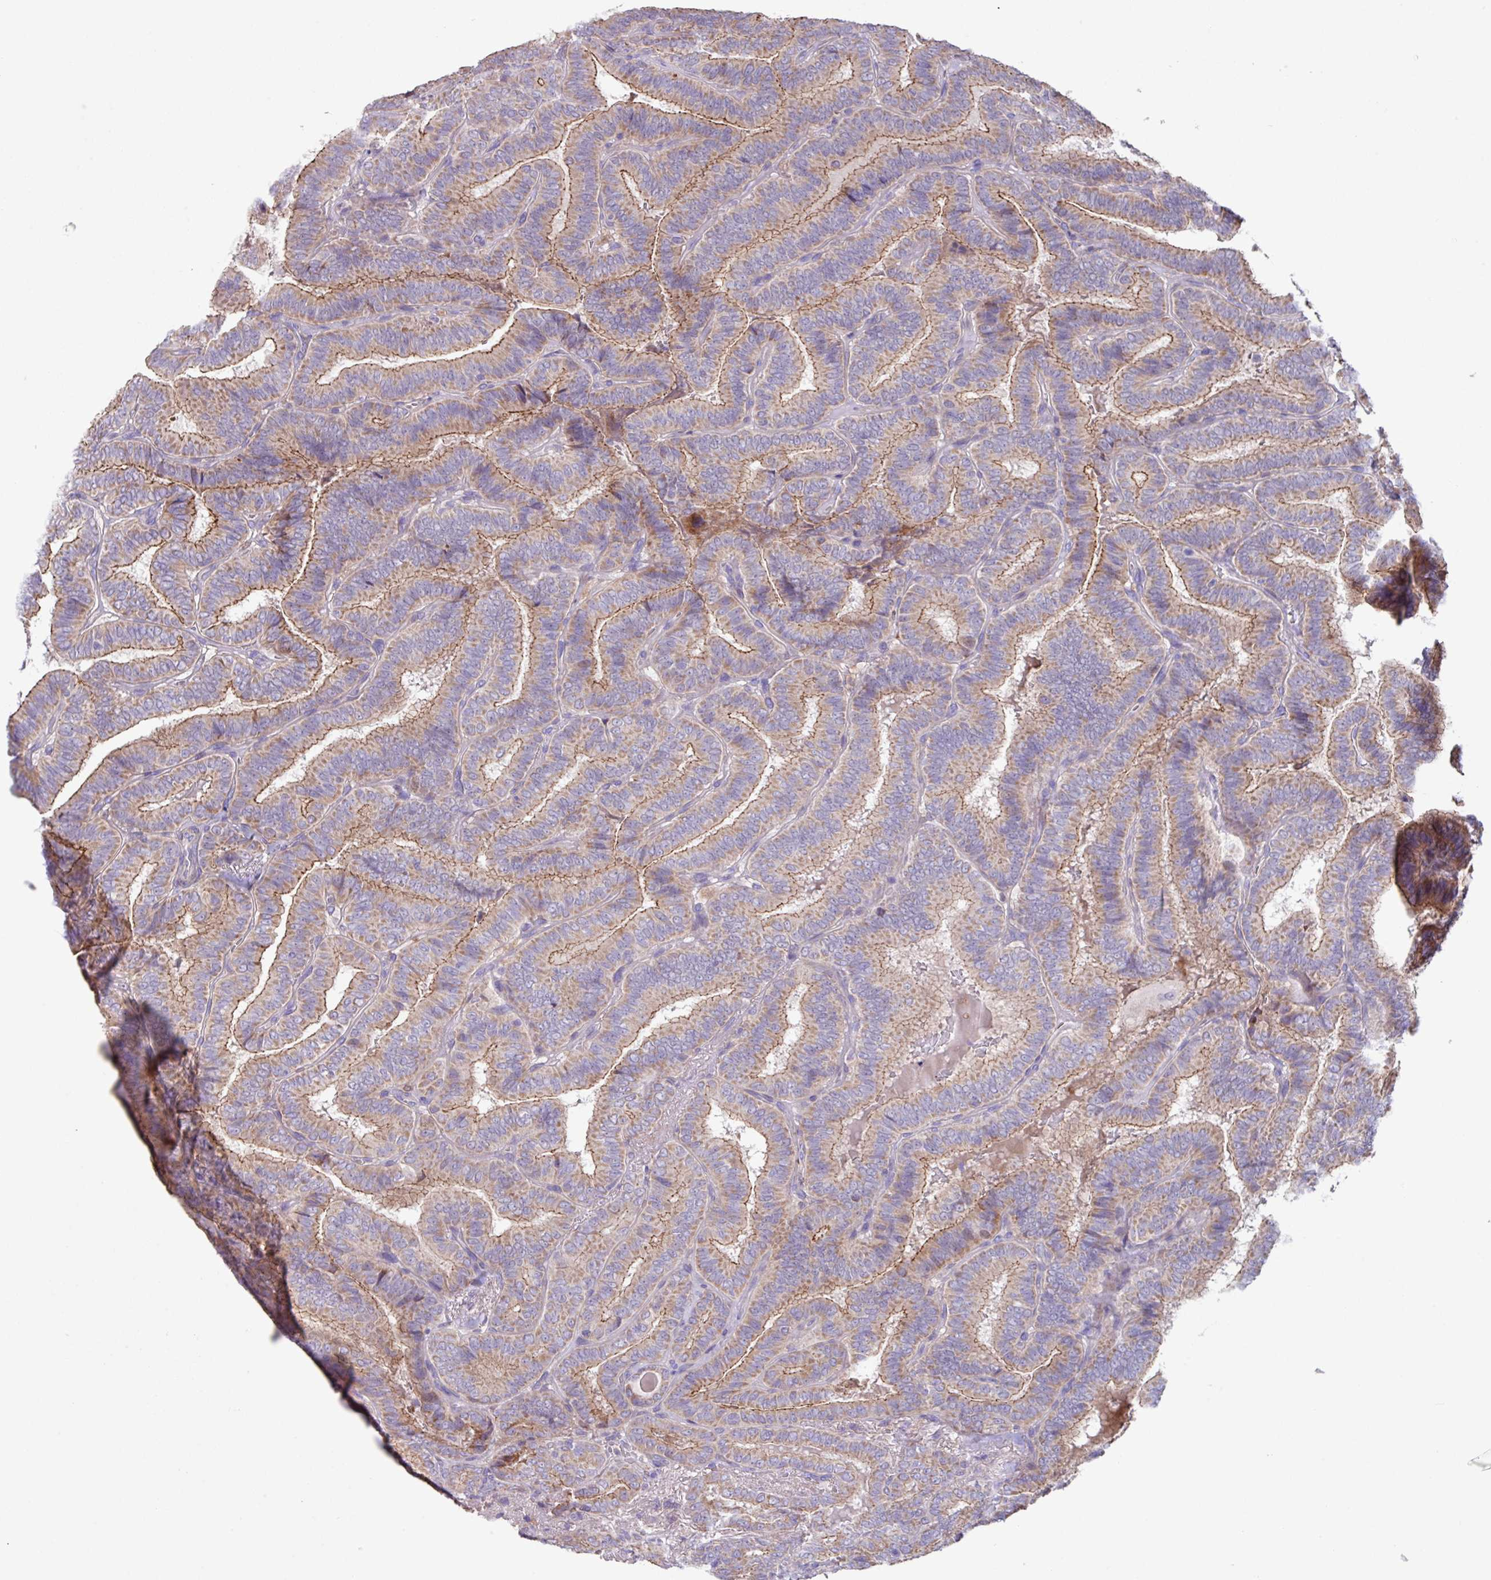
{"staining": {"intensity": "moderate", "quantity": "25%-75%", "location": "cytoplasmic/membranous"}, "tissue": "thyroid cancer", "cell_type": "Tumor cells", "image_type": "cancer", "snomed": [{"axis": "morphology", "description": "Papillary adenocarcinoma, NOS"}, {"axis": "topography", "description": "Thyroid gland"}], "caption": "Immunohistochemical staining of human papillary adenocarcinoma (thyroid) shows medium levels of moderate cytoplasmic/membranous protein positivity in about 25%-75% of tumor cells.", "gene": "IQCJ", "patient": {"sex": "male", "age": 61}}